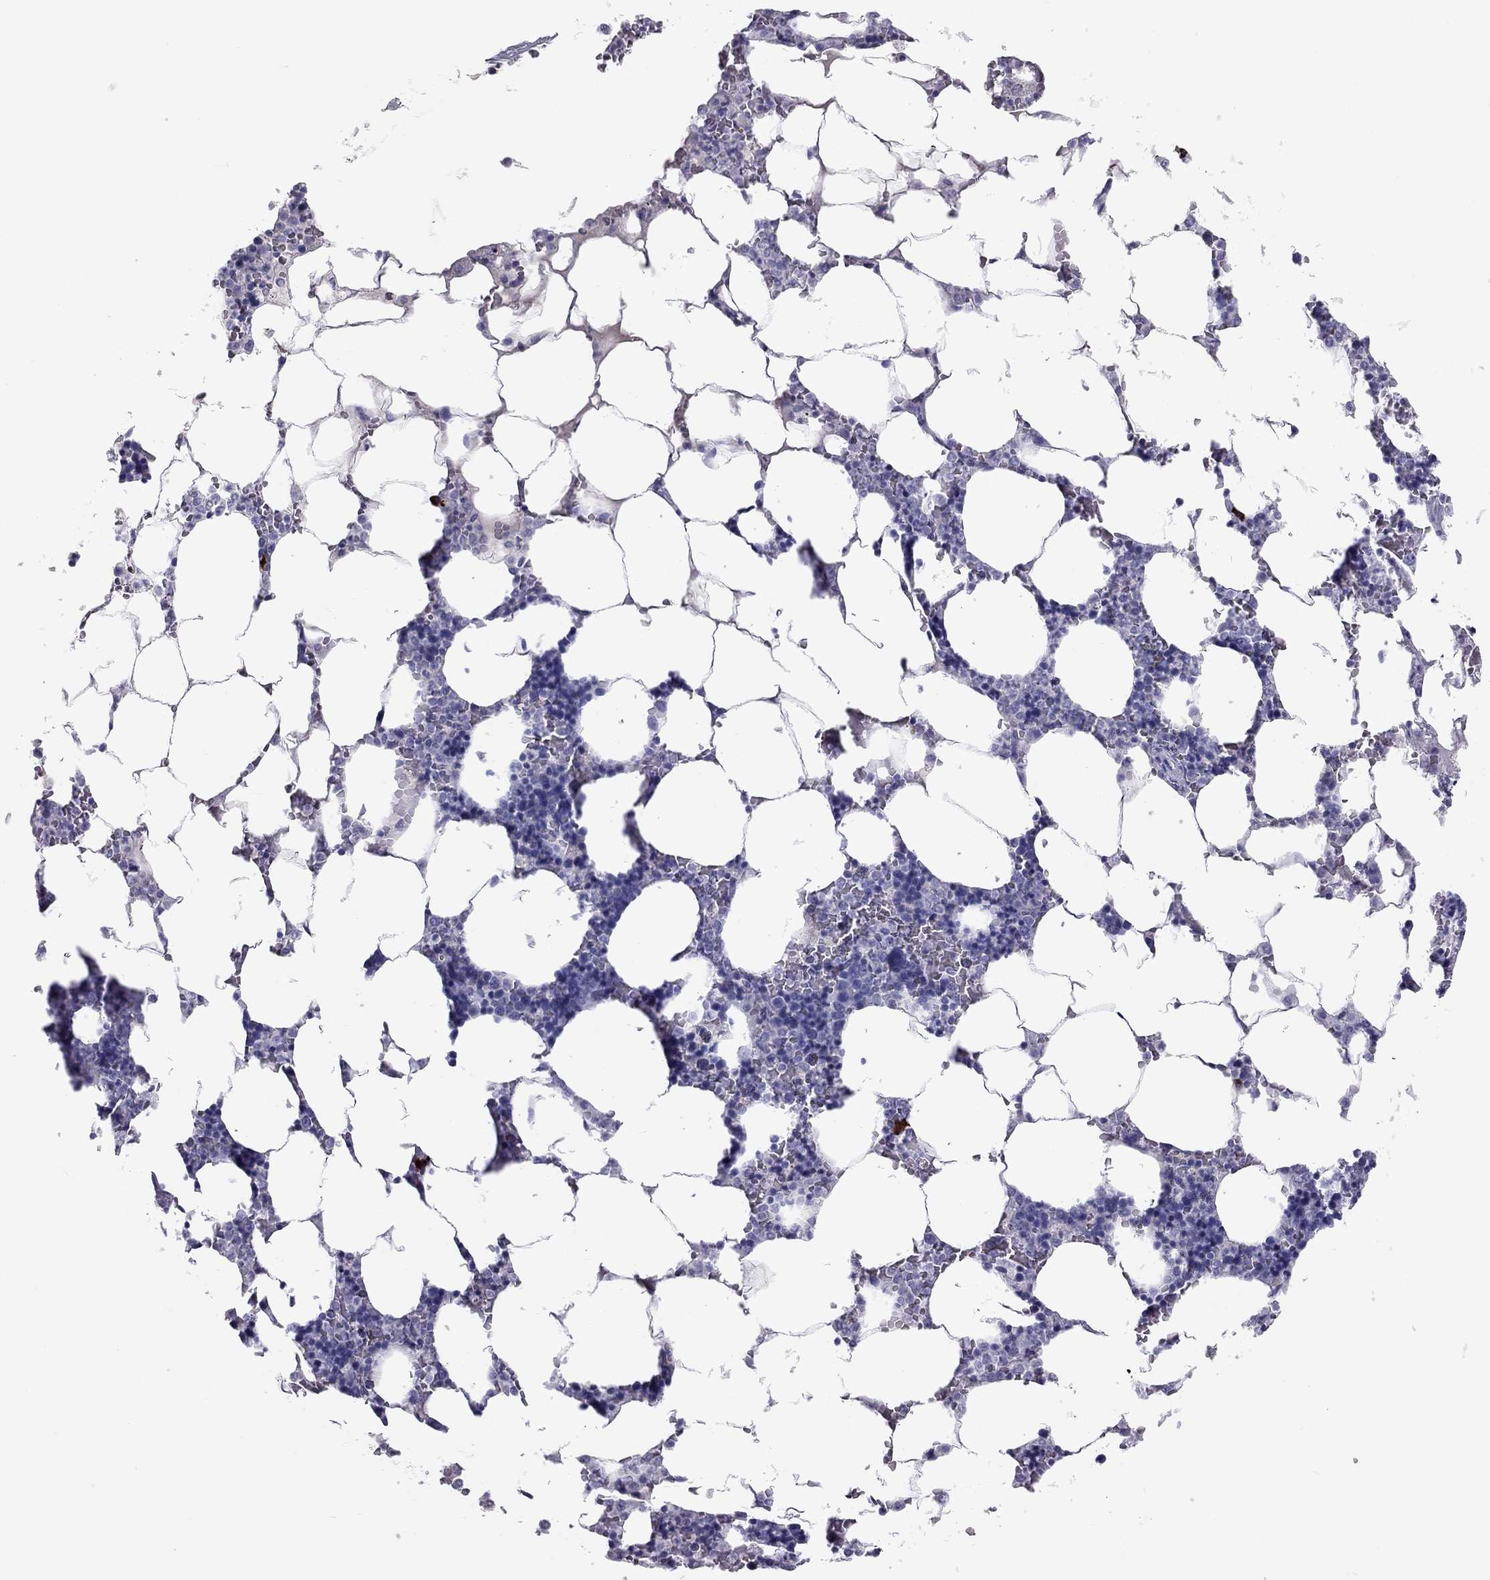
{"staining": {"intensity": "negative", "quantity": "none", "location": "none"}, "tissue": "bone marrow", "cell_type": "Hematopoietic cells", "image_type": "normal", "snomed": [{"axis": "morphology", "description": "Normal tissue, NOS"}, {"axis": "topography", "description": "Bone marrow"}], "caption": "This is a histopathology image of IHC staining of normal bone marrow, which shows no staining in hematopoietic cells.", "gene": "KLRG1", "patient": {"sex": "male", "age": 63}}